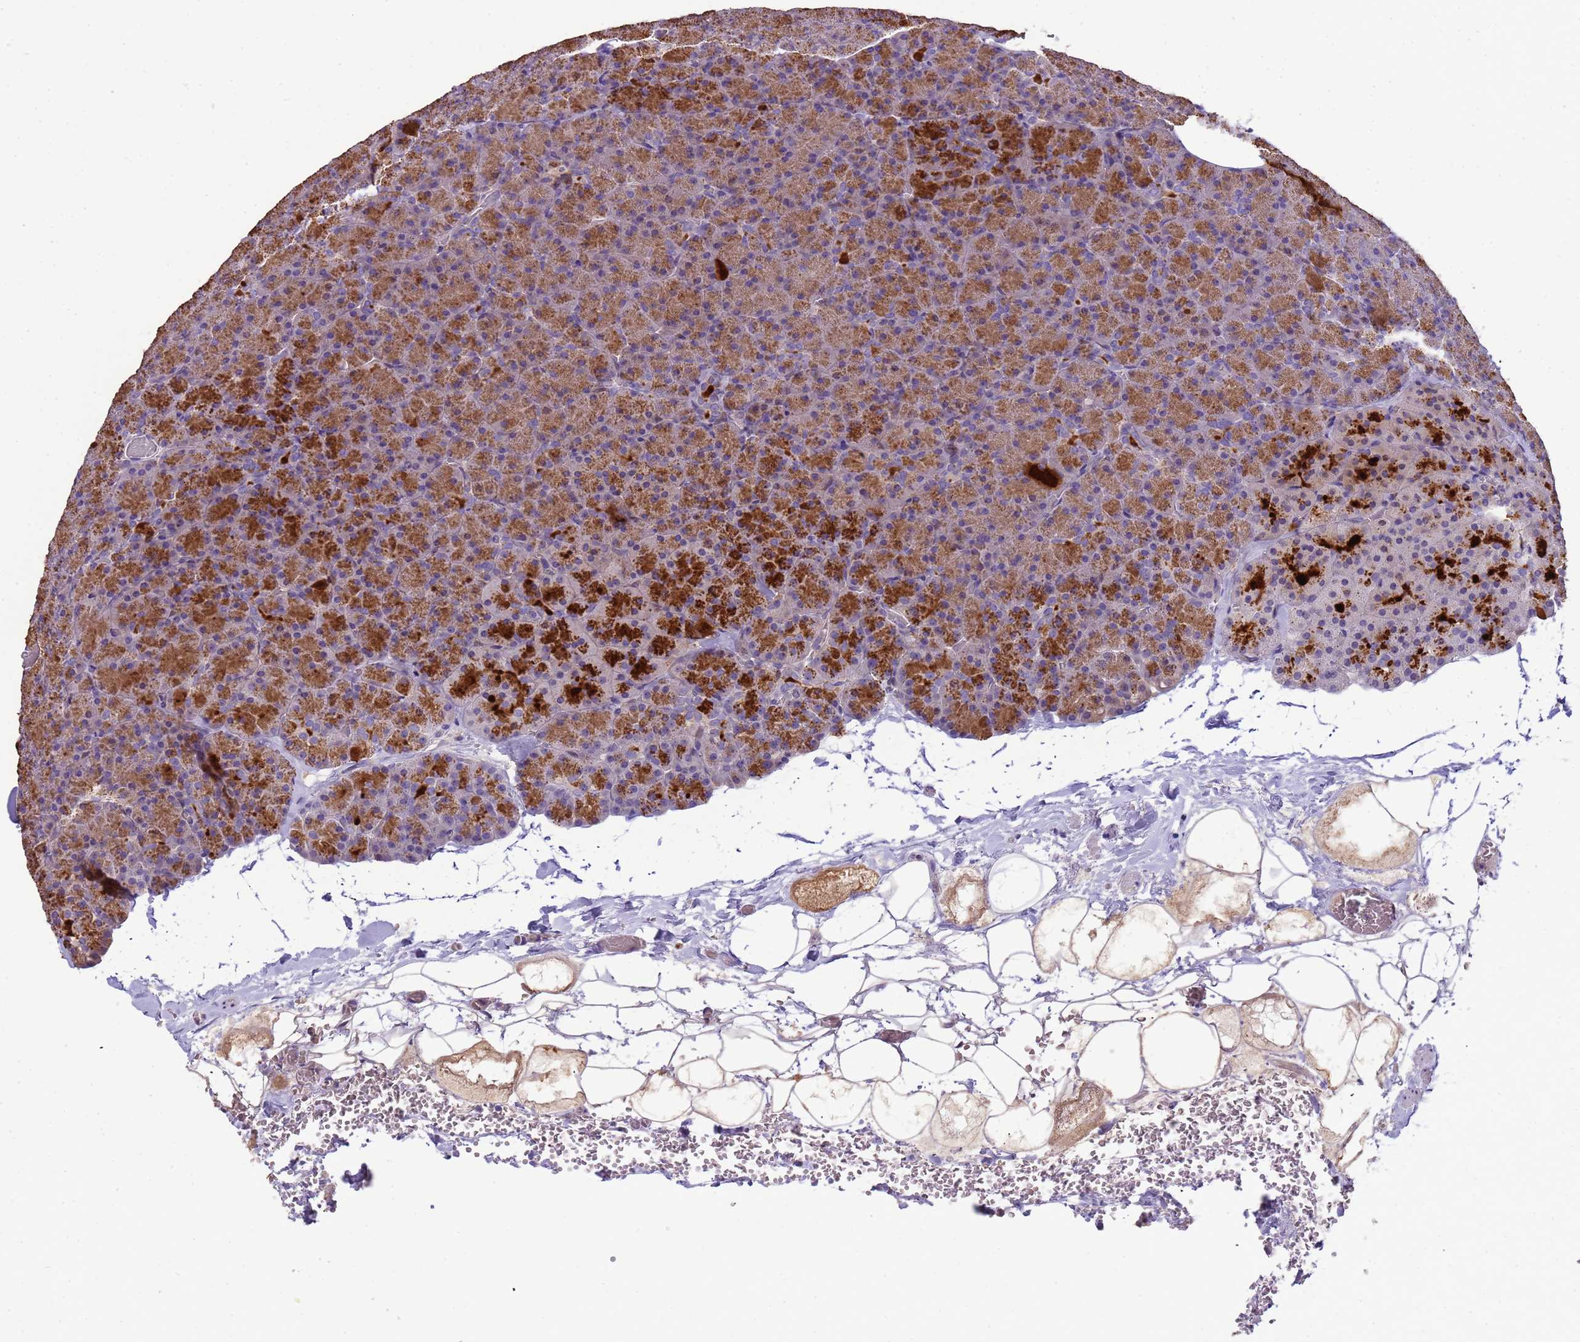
{"staining": {"intensity": "strong", "quantity": ">75%", "location": "cytoplasmic/membranous"}, "tissue": "pancreas", "cell_type": "Exocrine glandular cells", "image_type": "normal", "snomed": [{"axis": "morphology", "description": "Normal tissue, NOS"}, {"axis": "morphology", "description": "Carcinoid, malignant, NOS"}, {"axis": "topography", "description": "Pancreas"}], "caption": "The photomicrograph exhibits staining of unremarkable pancreas, revealing strong cytoplasmic/membranous protein positivity (brown color) within exocrine glandular cells. Using DAB (brown) and hematoxylin (blue) stains, captured at high magnification using brightfield microscopy.", "gene": "PLCXD3", "patient": {"sex": "female", "age": 35}}